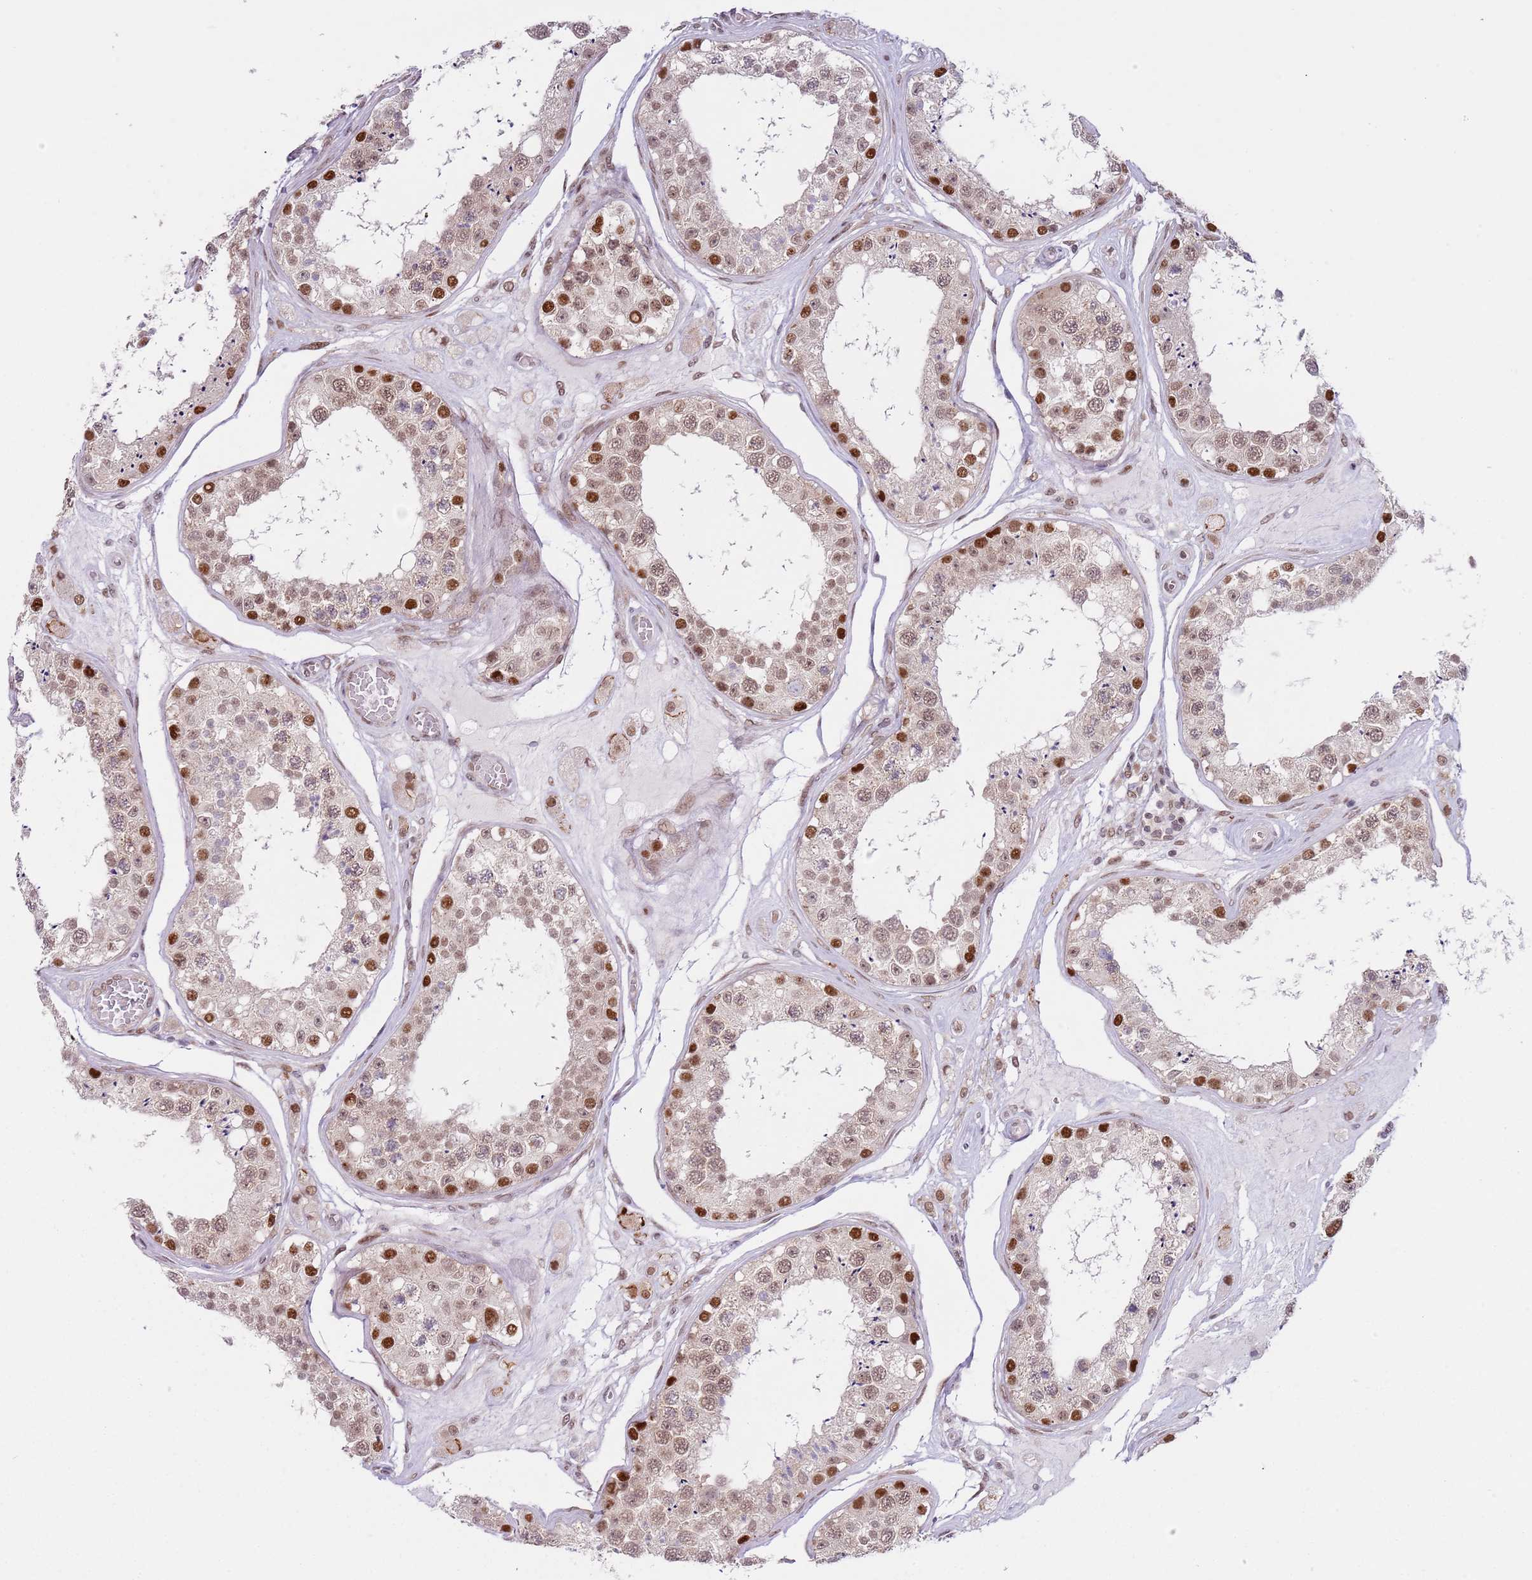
{"staining": {"intensity": "strong", "quantity": "<25%", "location": "nuclear"}, "tissue": "testis", "cell_type": "Cells in seminiferous ducts", "image_type": "normal", "snomed": [{"axis": "morphology", "description": "Normal tissue, NOS"}, {"axis": "topography", "description": "Testis"}], "caption": "High-magnification brightfield microscopy of unremarkable testis stained with DAB (brown) and counterstained with hematoxylin (blue). cells in seminiferous ducts exhibit strong nuclear positivity is present in approximately<25% of cells.", "gene": "SLC25A32", "patient": {"sex": "male", "age": 25}}